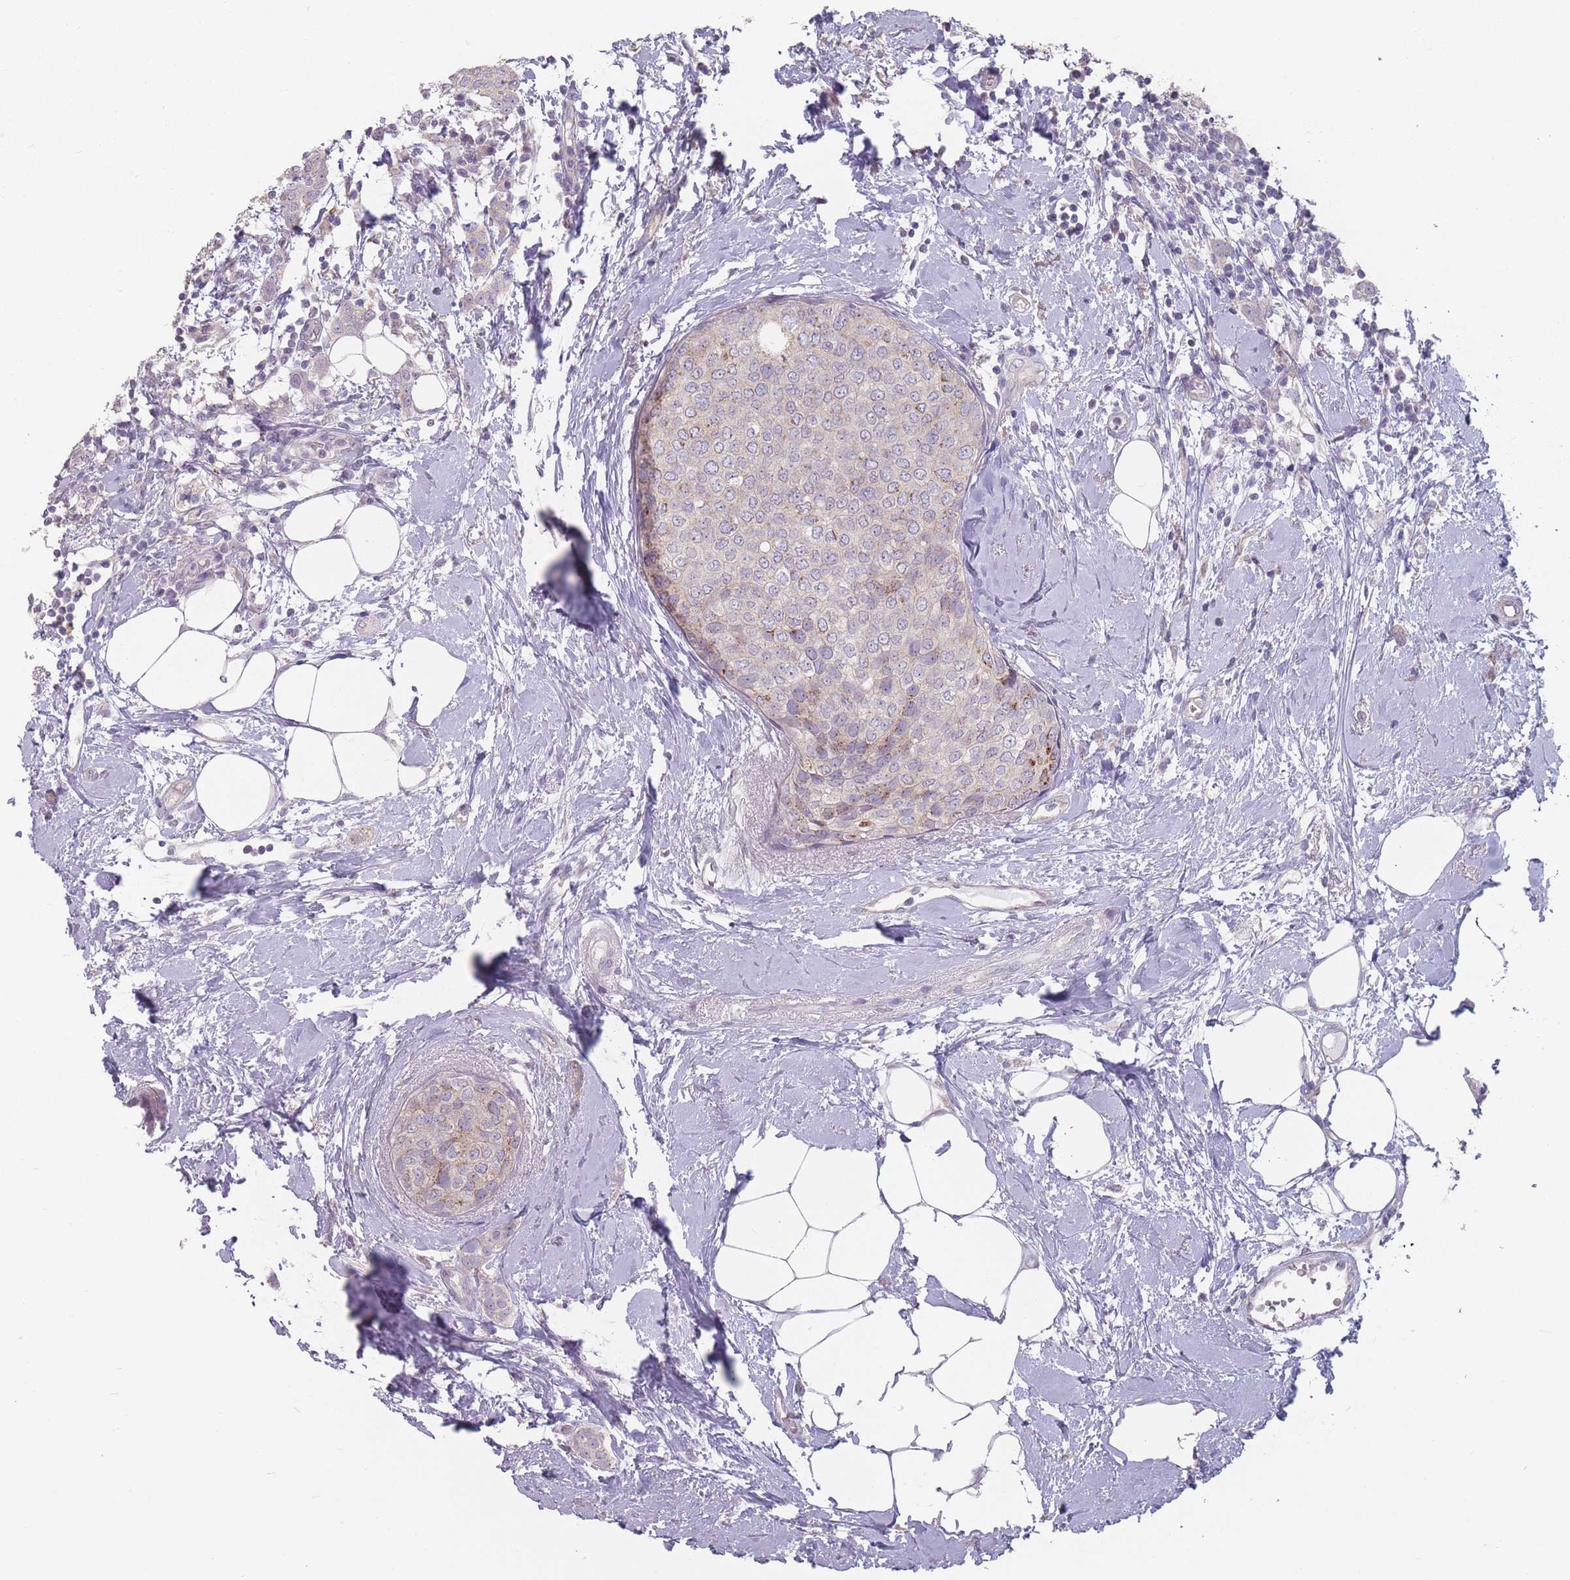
{"staining": {"intensity": "moderate", "quantity": "<25%", "location": "cytoplasmic/membranous"}, "tissue": "breast cancer", "cell_type": "Tumor cells", "image_type": "cancer", "snomed": [{"axis": "morphology", "description": "Duct carcinoma"}, {"axis": "topography", "description": "Breast"}], "caption": "Breast cancer (intraductal carcinoma) stained with a brown dye exhibits moderate cytoplasmic/membranous positive expression in about <25% of tumor cells.", "gene": "AKAIN1", "patient": {"sex": "female", "age": 72}}